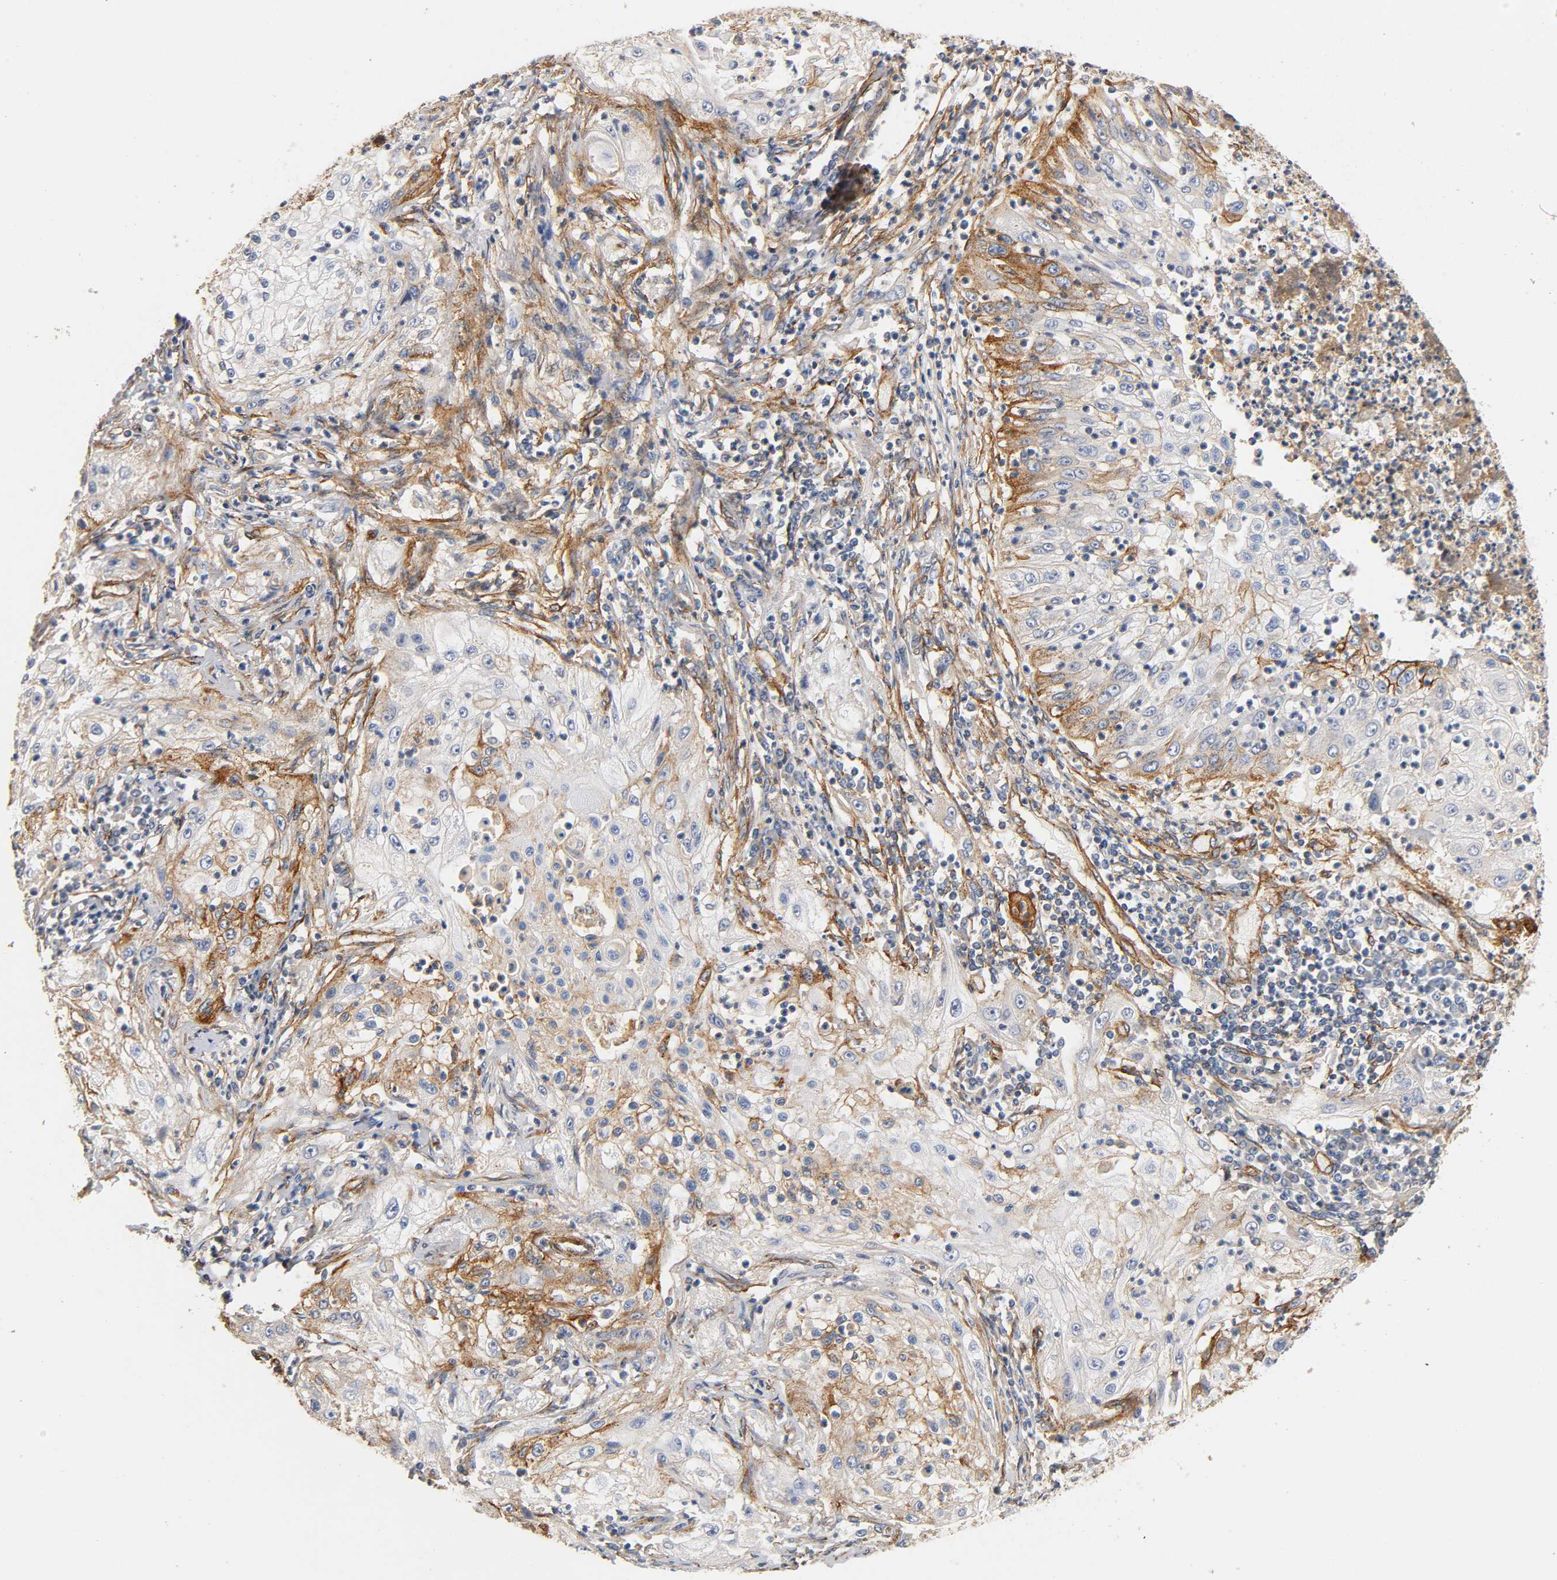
{"staining": {"intensity": "weak", "quantity": "<25%", "location": "cytoplasmic/membranous"}, "tissue": "lung cancer", "cell_type": "Tumor cells", "image_type": "cancer", "snomed": [{"axis": "morphology", "description": "Inflammation, NOS"}, {"axis": "morphology", "description": "Squamous cell carcinoma, NOS"}, {"axis": "topography", "description": "Lymph node"}, {"axis": "topography", "description": "Soft tissue"}, {"axis": "topography", "description": "Lung"}], "caption": "Immunohistochemistry photomicrograph of neoplastic tissue: lung cancer (squamous cell carcinoma) stained with DAB exhibits no significant protein positivity in tumor cells.", "gene": "IFITM3", "patient": {"sex": "male", "age": 66}}